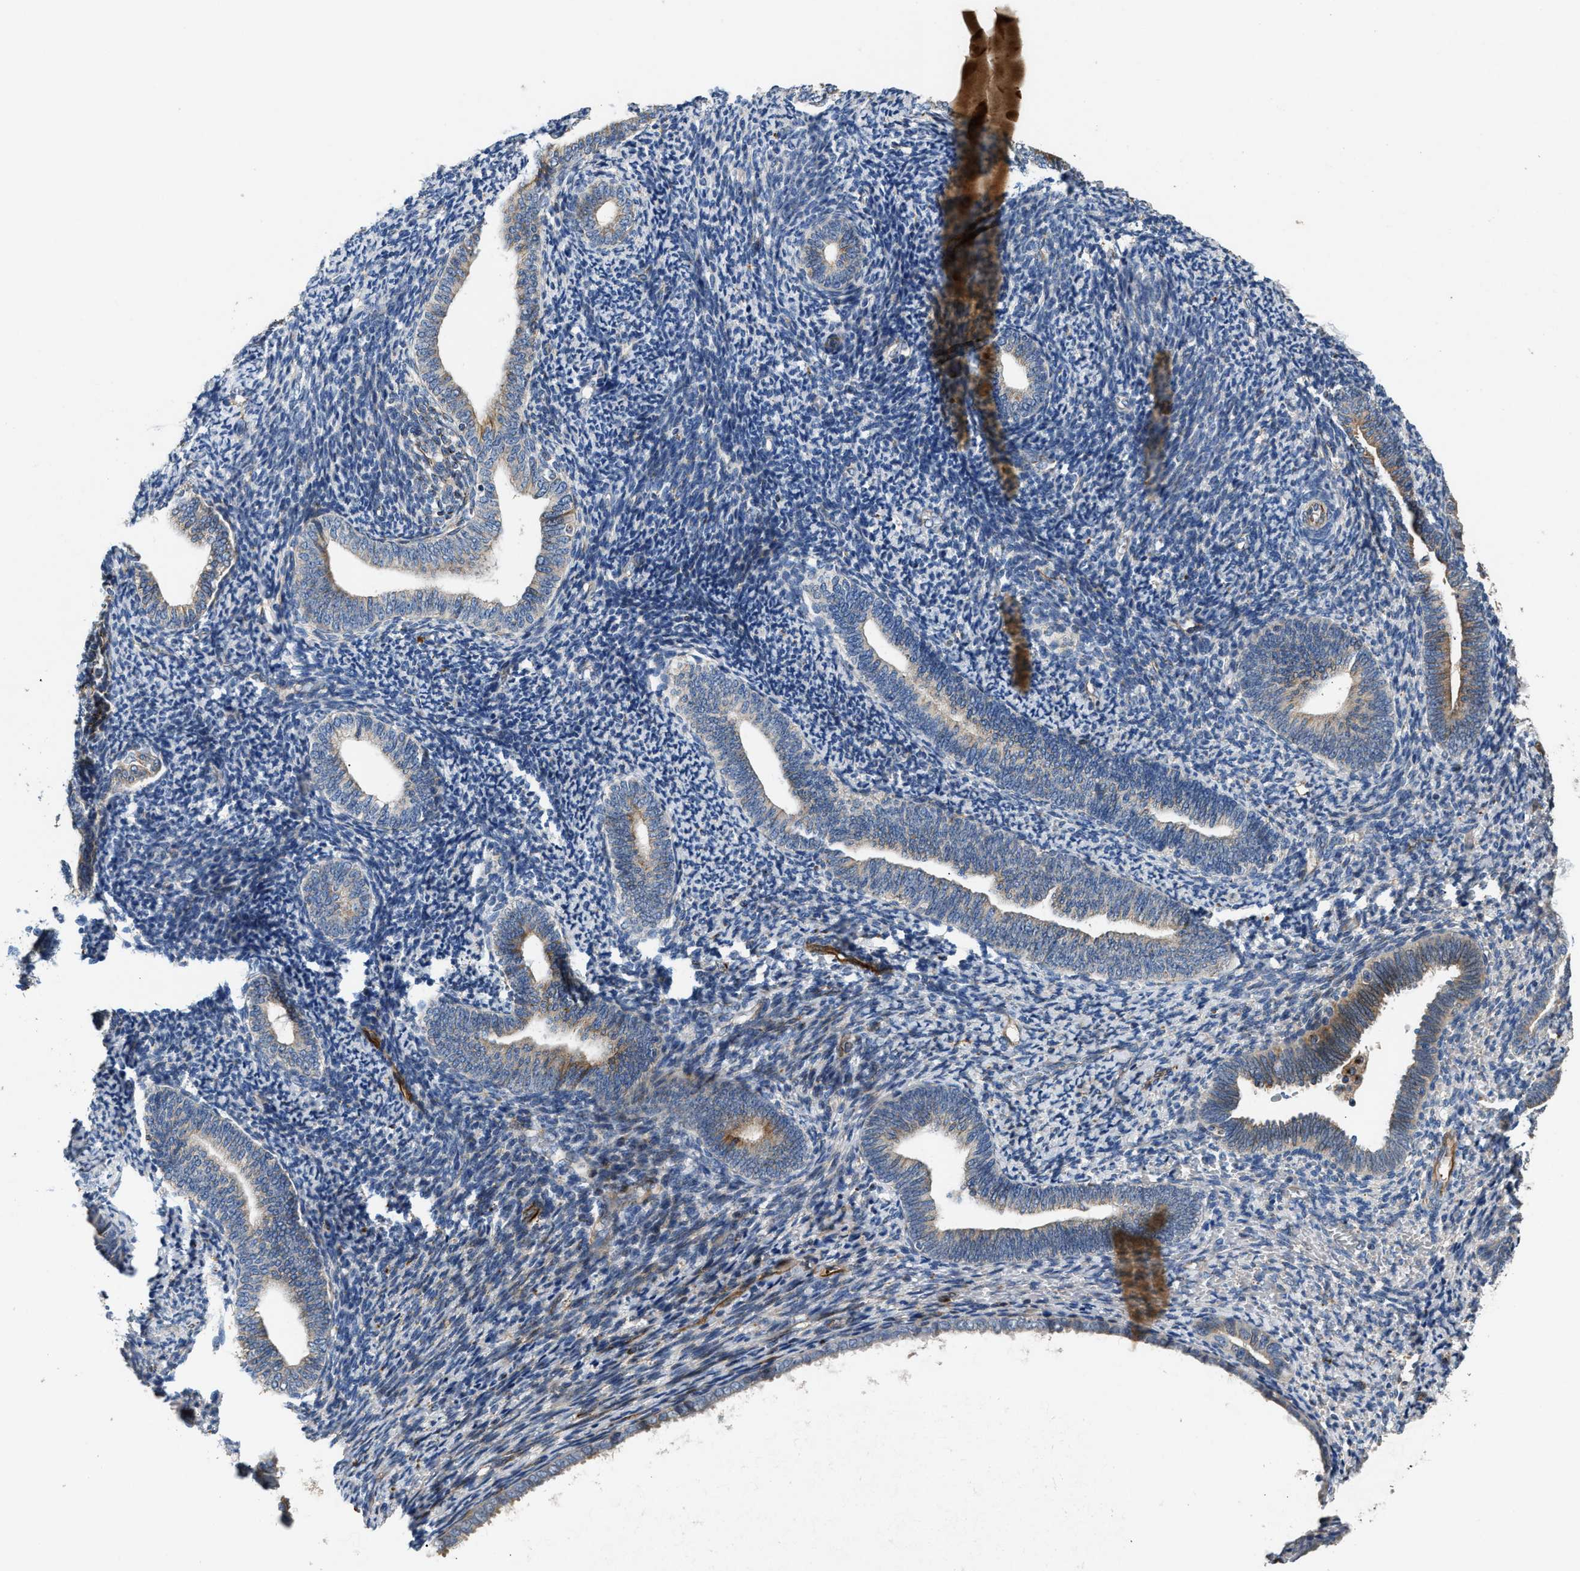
{"staining": {"intensity": "negative", "quantity": "none", "location": "none"}, "tissue": "endometrium", "cell_type": "Cells in endometrial stroma", "image_type": "normal", "snomed": [{"axis": "morphology", "description": "Normal tissue, NOS"}, {"axis": "topography", "description": "Endometrium"}], "caption": "A histopathology image of endometrium stained for a protein demonstrates no brown staining in cells in endometrial stroma. (Stains: DAB (3,3'-diaminobenzidine) IHC with hematoxylin counter stain, Microscopy: brightfield microscopy at high magnification).", "gene": "IL17RC", "patient": {"sex": "female", "age": 66}}